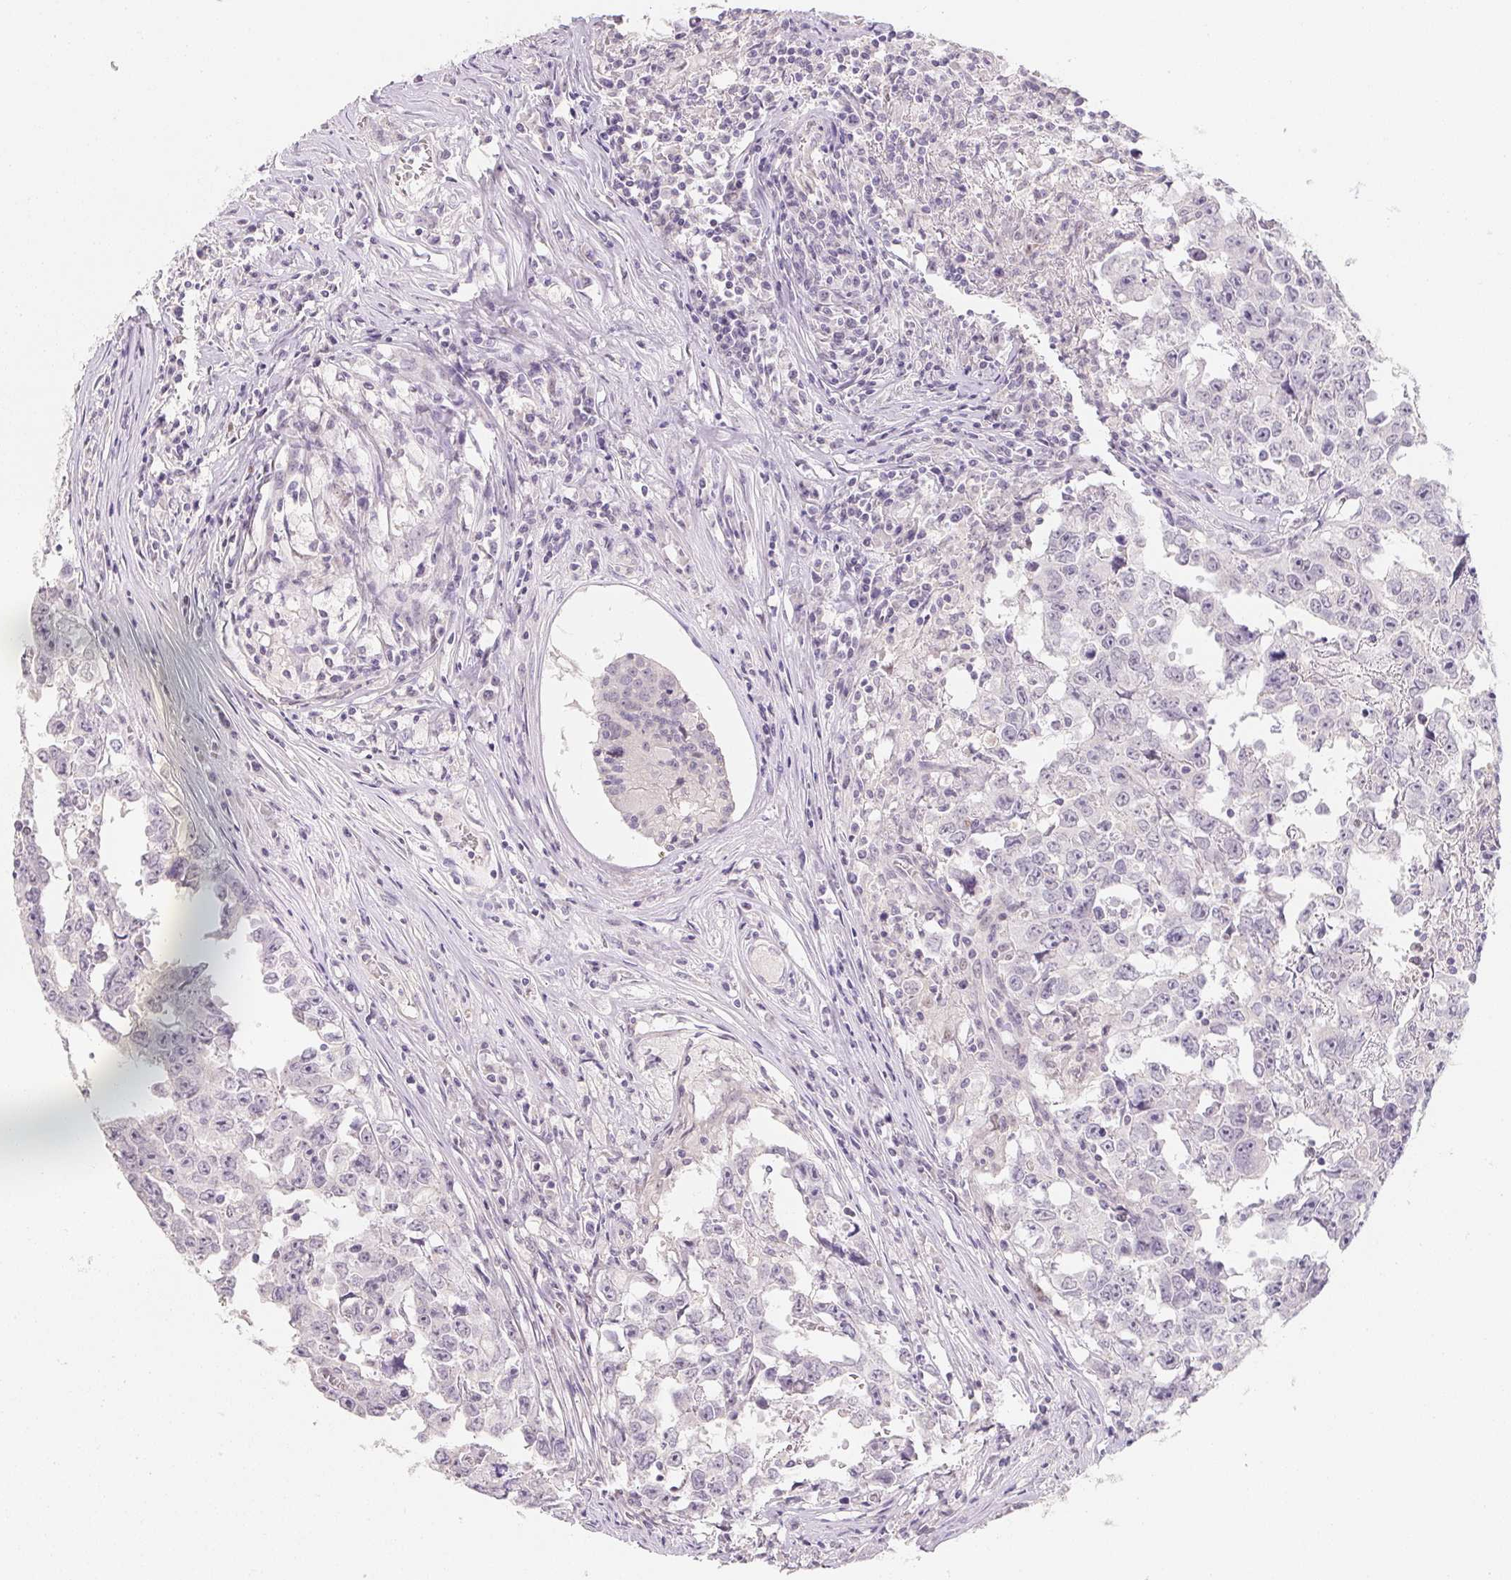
{"staining": {"intensity": "negative", "quantity": "none", "location": "none"}, "tissue": "testis cancer", "cell_type": "Tumor cells", "image_type": "cancer", "snomed": [{"axis": "morphology", "description": "Carcinoma, Embryonal, NOS"}, {"axis": "topography", "description": "Testis"}], "caption": "Immunohistochemistry photomicrograph of human embryonal carcinoma (testis) stained for a protein (brown), which shows no positivity in tumor cells.", "gene": "ZBBX", "patient": {"sex": "male", "age": 22}}